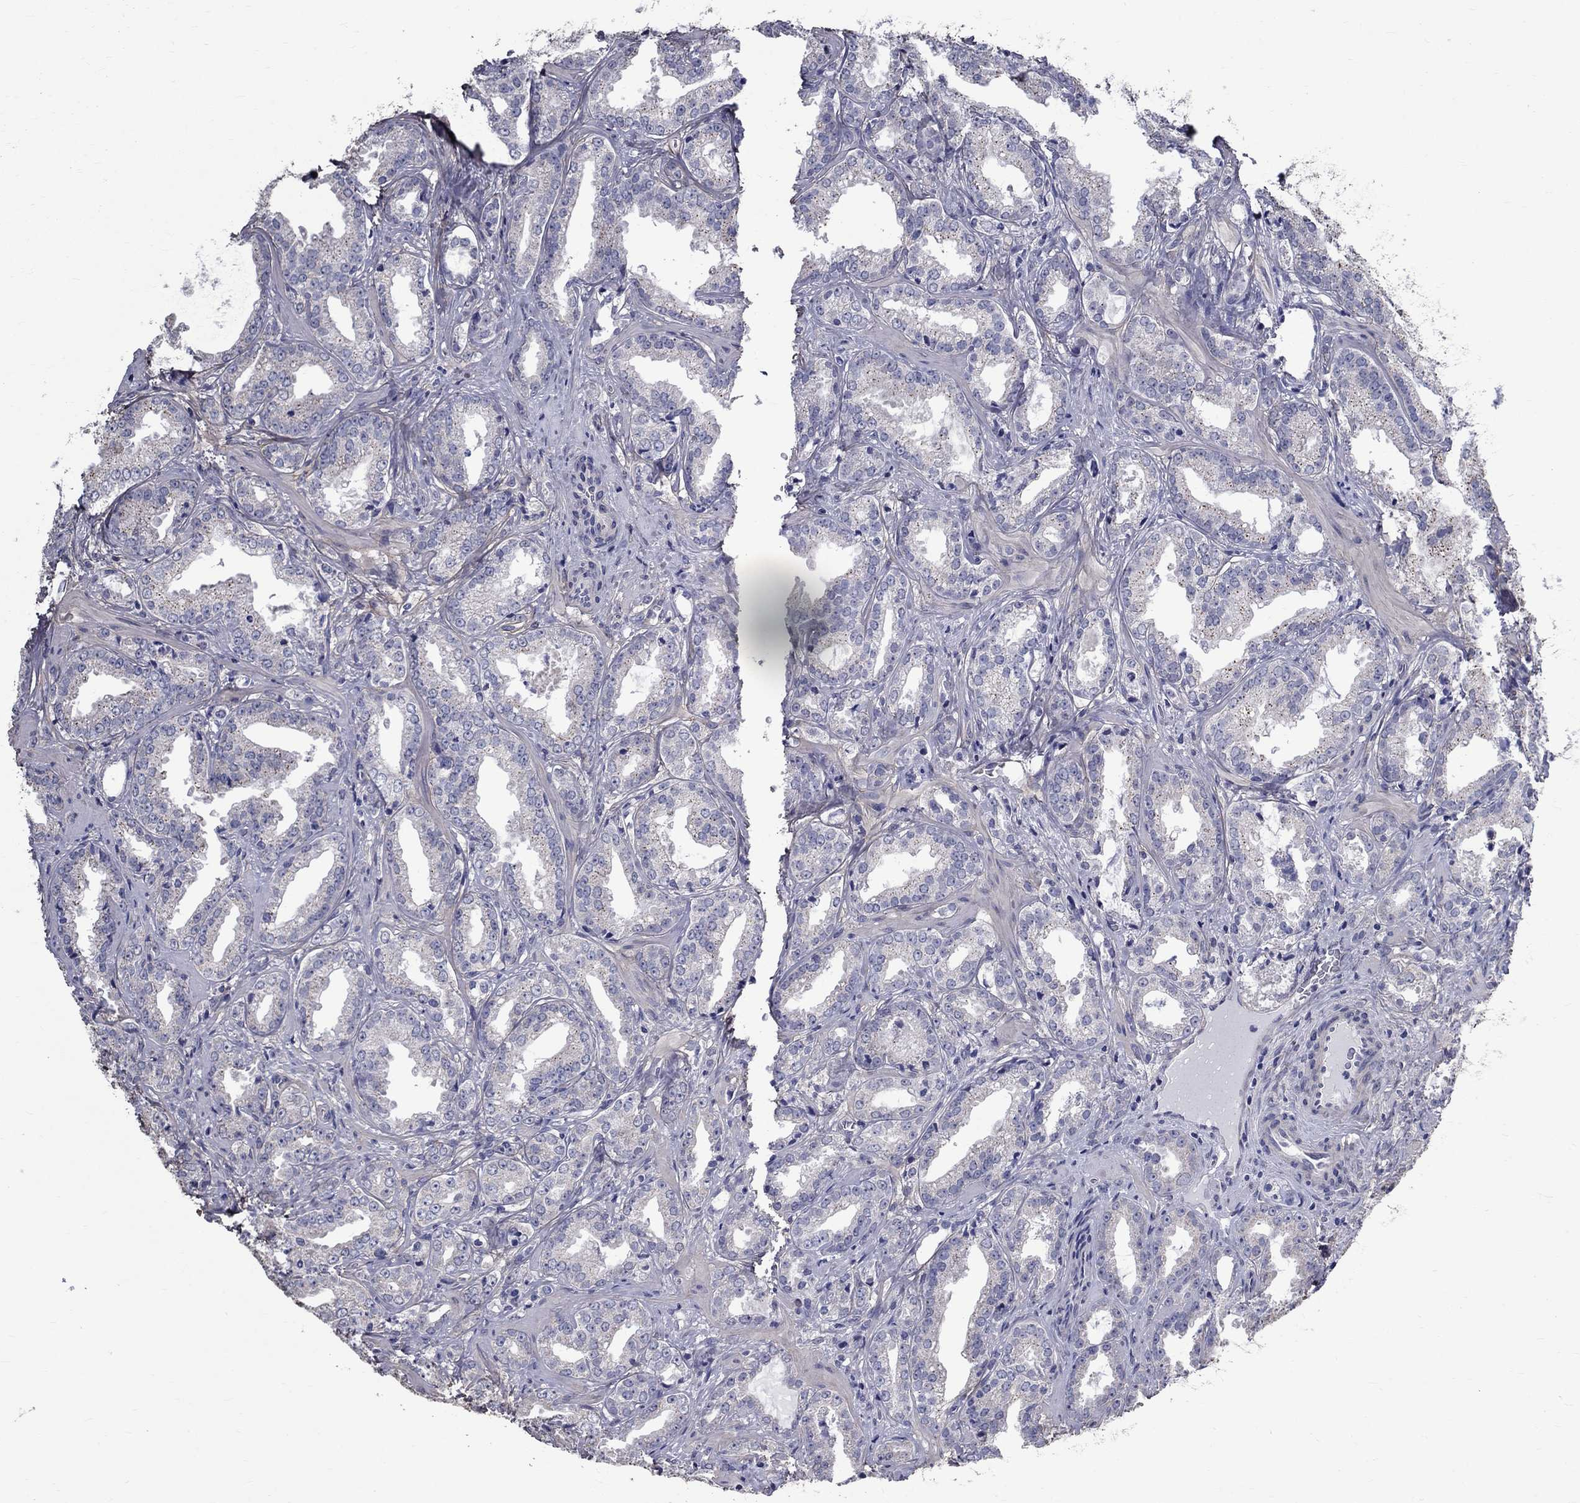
{"staining": {"intensity": "weak", "quantity": "<25%", "location": "cytoplasmic/membranous"}, "tissue": "prostate cancer", "cell_type": "Tumor cells", "image_type": "cancer", "snomed": [{"axis": "morphology", "description": "Adenocarcinoma, Medium grade"}, {"axis": "topography", "description": "Prostate and seminal vesicle, NOS"}, {"axis": "topography", "description": "Prostate"}], "caption": "Immunohistochemical staining of medium-grade adenocarcinoma (prostate) reveals no significant positivity in tumor cells.", "gene": "ANXA10", "patient": {"sex": "male", "age": 65}}